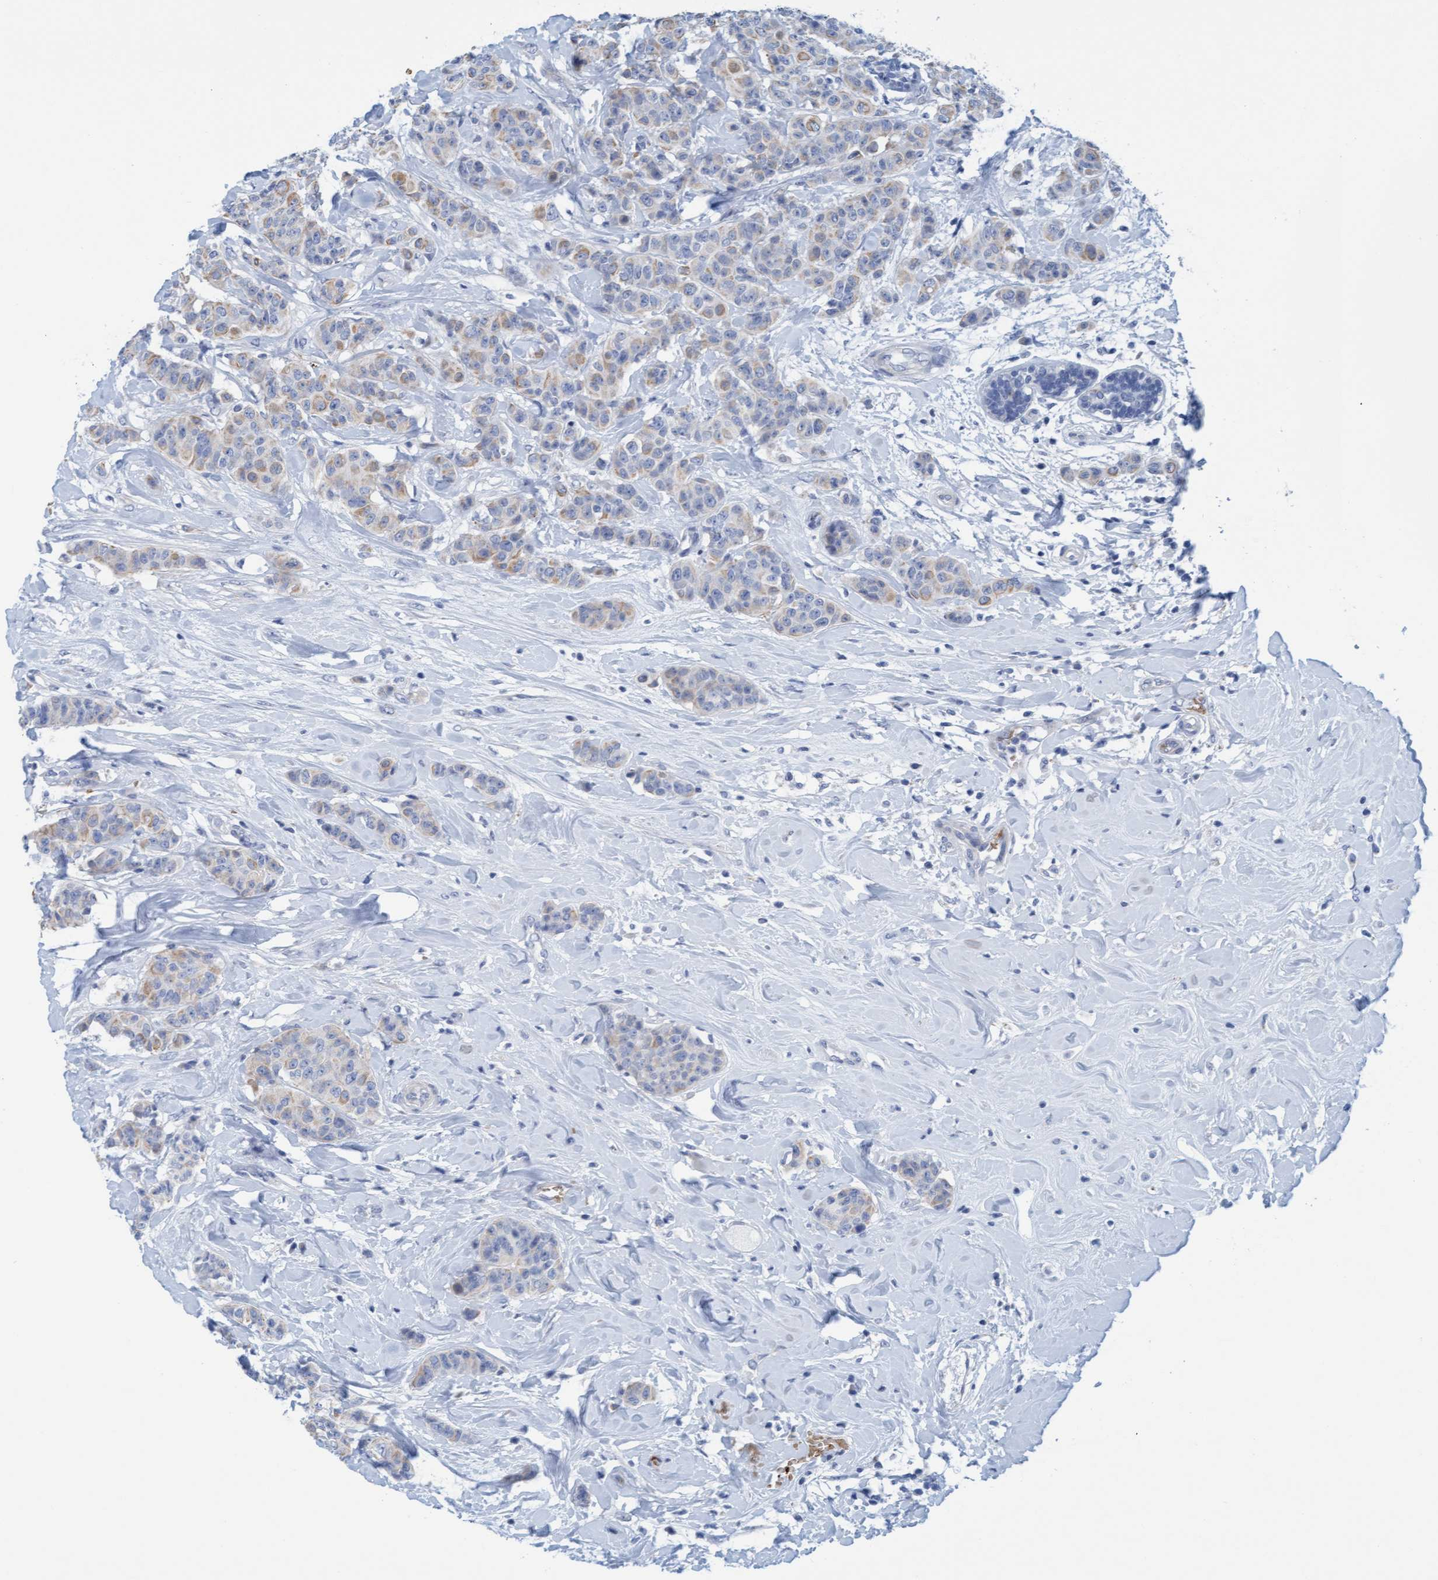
{"staining": {"intensity": "weak", "quantity": "25%-75%", "location": "cytoplasmic/membranous"}, "tissue": "breast cancer", "cell_type": "Tumor cells", "image_type": "cancer", "snomed": [{"axis": "morphology", "description": "Normal tissue, NOS"}, {"axis": "morphology", "description": "Duct carcinoma"}, {"axis": "topography", "description": "Breast"}], "caption": "Tumor cells display low levels of weak cytoplasmic/membranous staining in approximately 25%-75% of cells in invasive ductal carcinoma (breast). Immunohistochemistry stains the protein in brown and the nuclei are stained blue.", "gene": "P2RX5", "patient": {"sex": "female", "age": 40}}